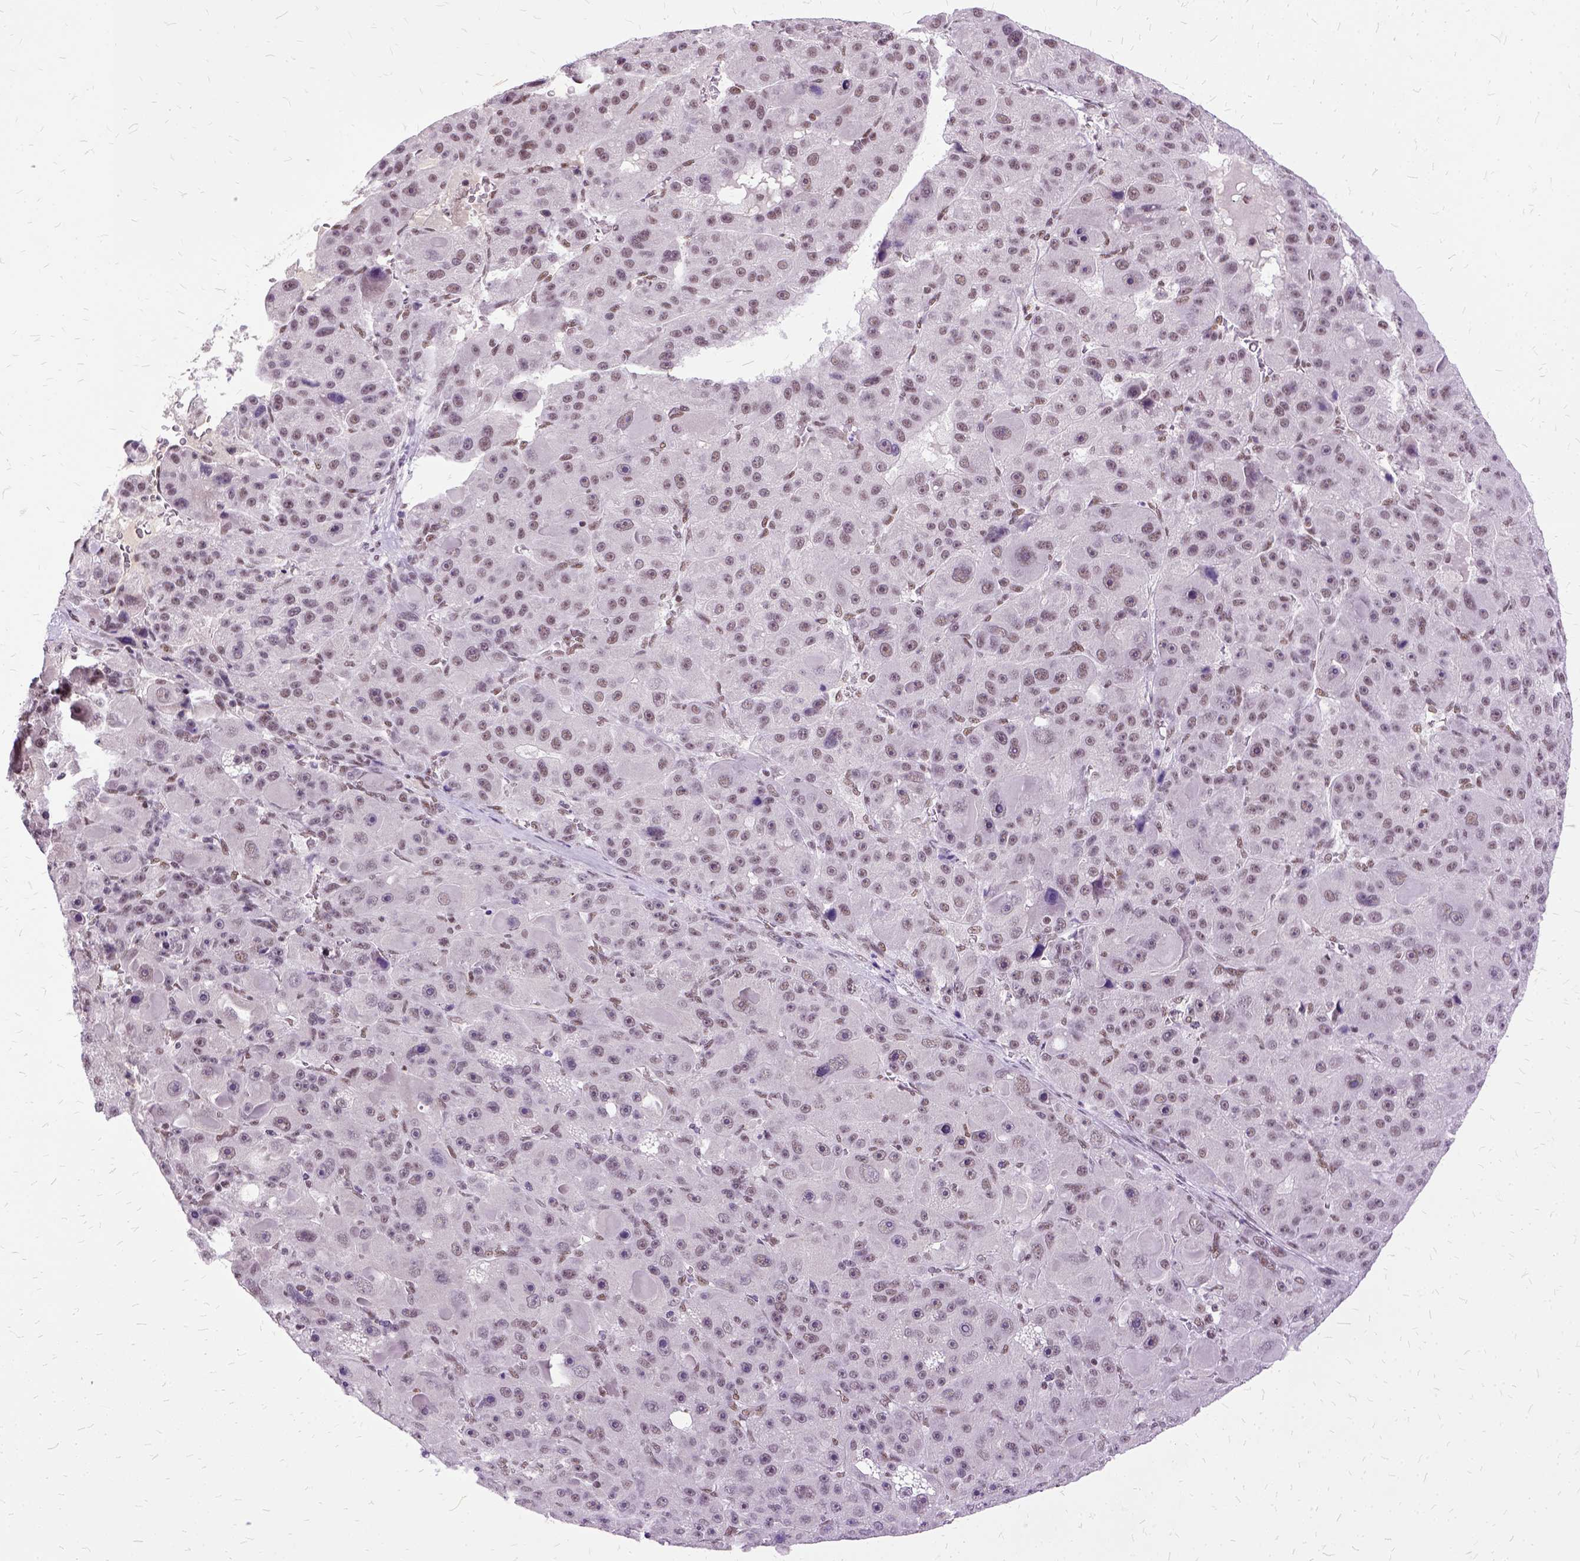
{"staining": {"intensity": "weak", "quantity": "25%-75%", "location": "nuclear"}, "tissue": "liver cancer", "cell_type": "Tumor cells", "image_type": "cancer", "snomed": [{"axis": "morphology", "description": "Carcinoma, Hepatocellular, NOS"}, {"axis": "topography", "description": "Liver"}], "caption": "Immunohistochemistry (IHC) micrograph of liver cancer stained for a protein (brown), which reveals low levels of weak nuclear positivity in about 25%-75% of tumor cells.", "gene": "SETD1A", "patient": {"sex": "male", "age": 76}}